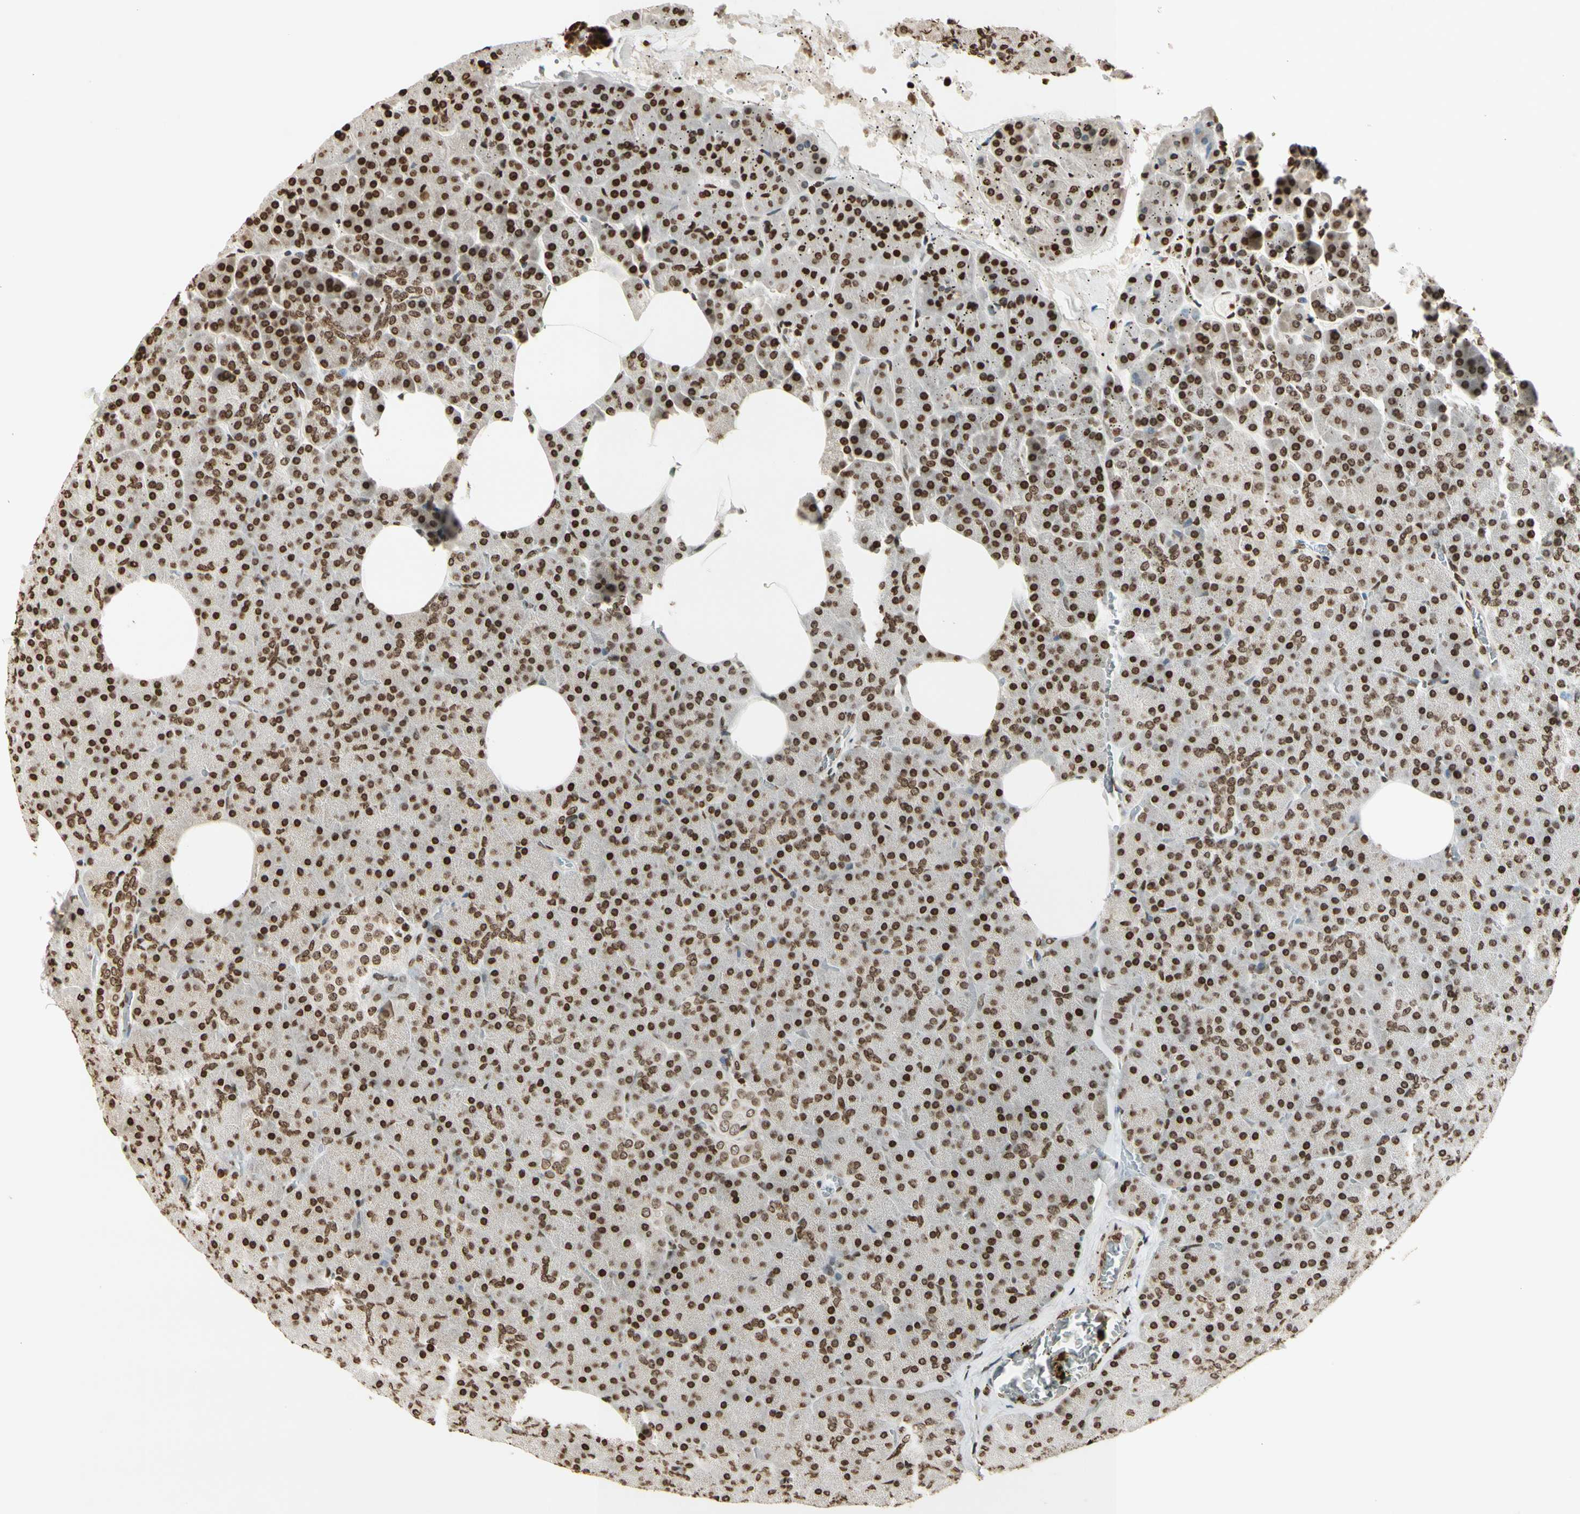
{"staining": {"intensity": "strong", "quantity": ">75%", "location": "nuclear"}, "tissue": "pancreas", "cell_type": "Exocrine glandular cells", "image_type": "normal", "snomed": [{"axis": "morphology", "description": "Normal tissue, NOS"}, {"axis": "topography", "description": "Pancreas"}], "caption": "Protein staining of benign pancreas displays strong nuclear staining in approximately >75% of exocrine glandular cells. (Brightfield microscopy of DAB IHC at high magnification).", "gene": "RORA", "patient": {"sex": "female", "age": 35}}